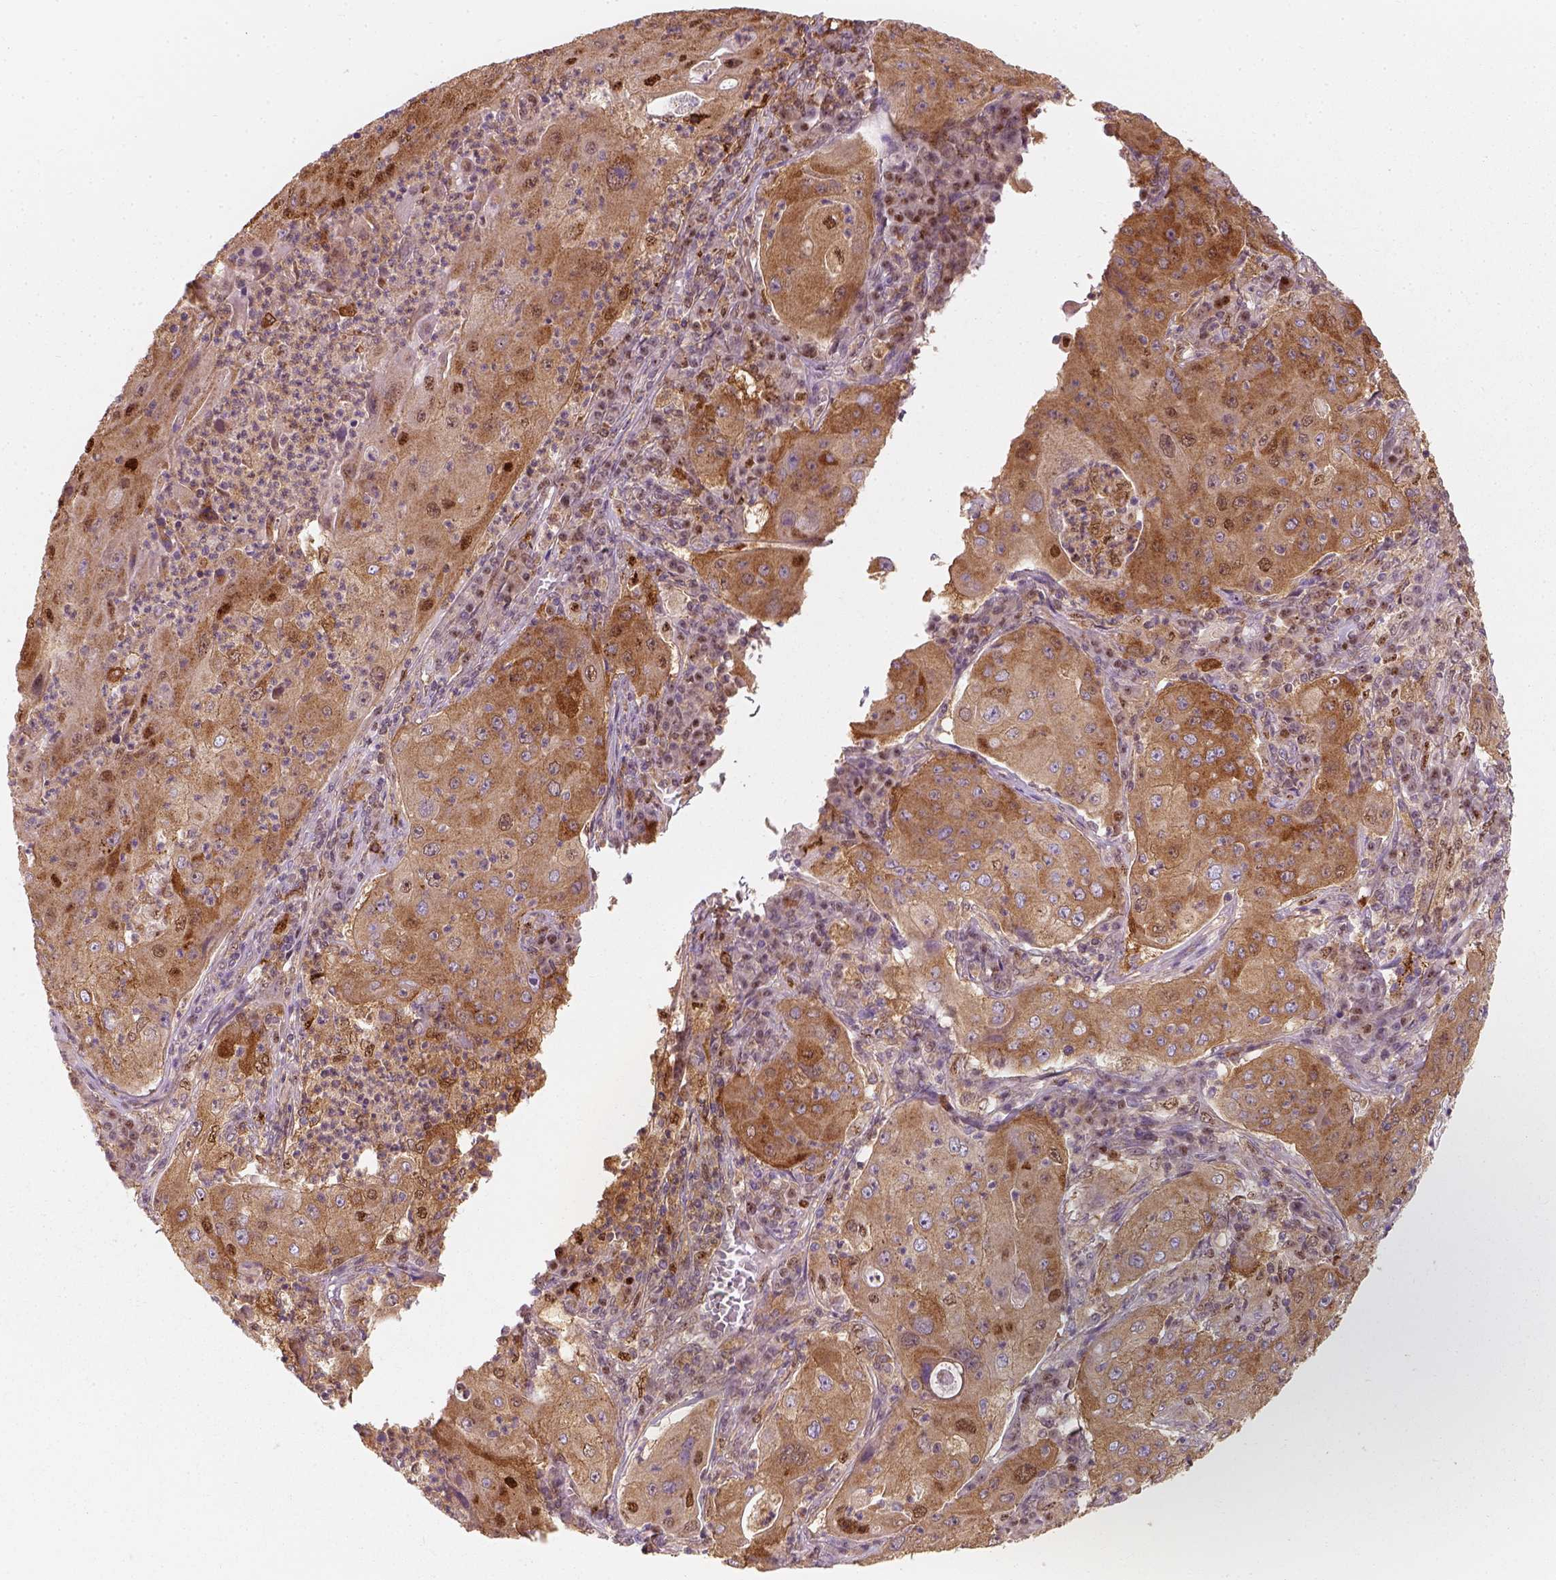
{"staining": {"intensity": "moderate", "quantity": ">75%", "location": "cytoplasmic/membranous,nuclear"}, "tissue": "lung cancer", "cell_type": "Tumor cells", "image_type": "cancer", "snomed": [{"axis": "morphology", "description": "Squamous cell carcinoma, NOS"}, {"axis": "topography", "description": "Lung"}], "caption": "Immunohistochemical staining of lung cancer (squamous cell carcinoma) displays moderate cytoplasmic/membranous and nuclear protein expression in about >75% of tumor cells. (DAB (3,3'-diaminobenzidine) IHC with brightfield microscopy, high magnification).", "gene": "SQSTM1", "patient": {"sex": "female", "age": 59}}